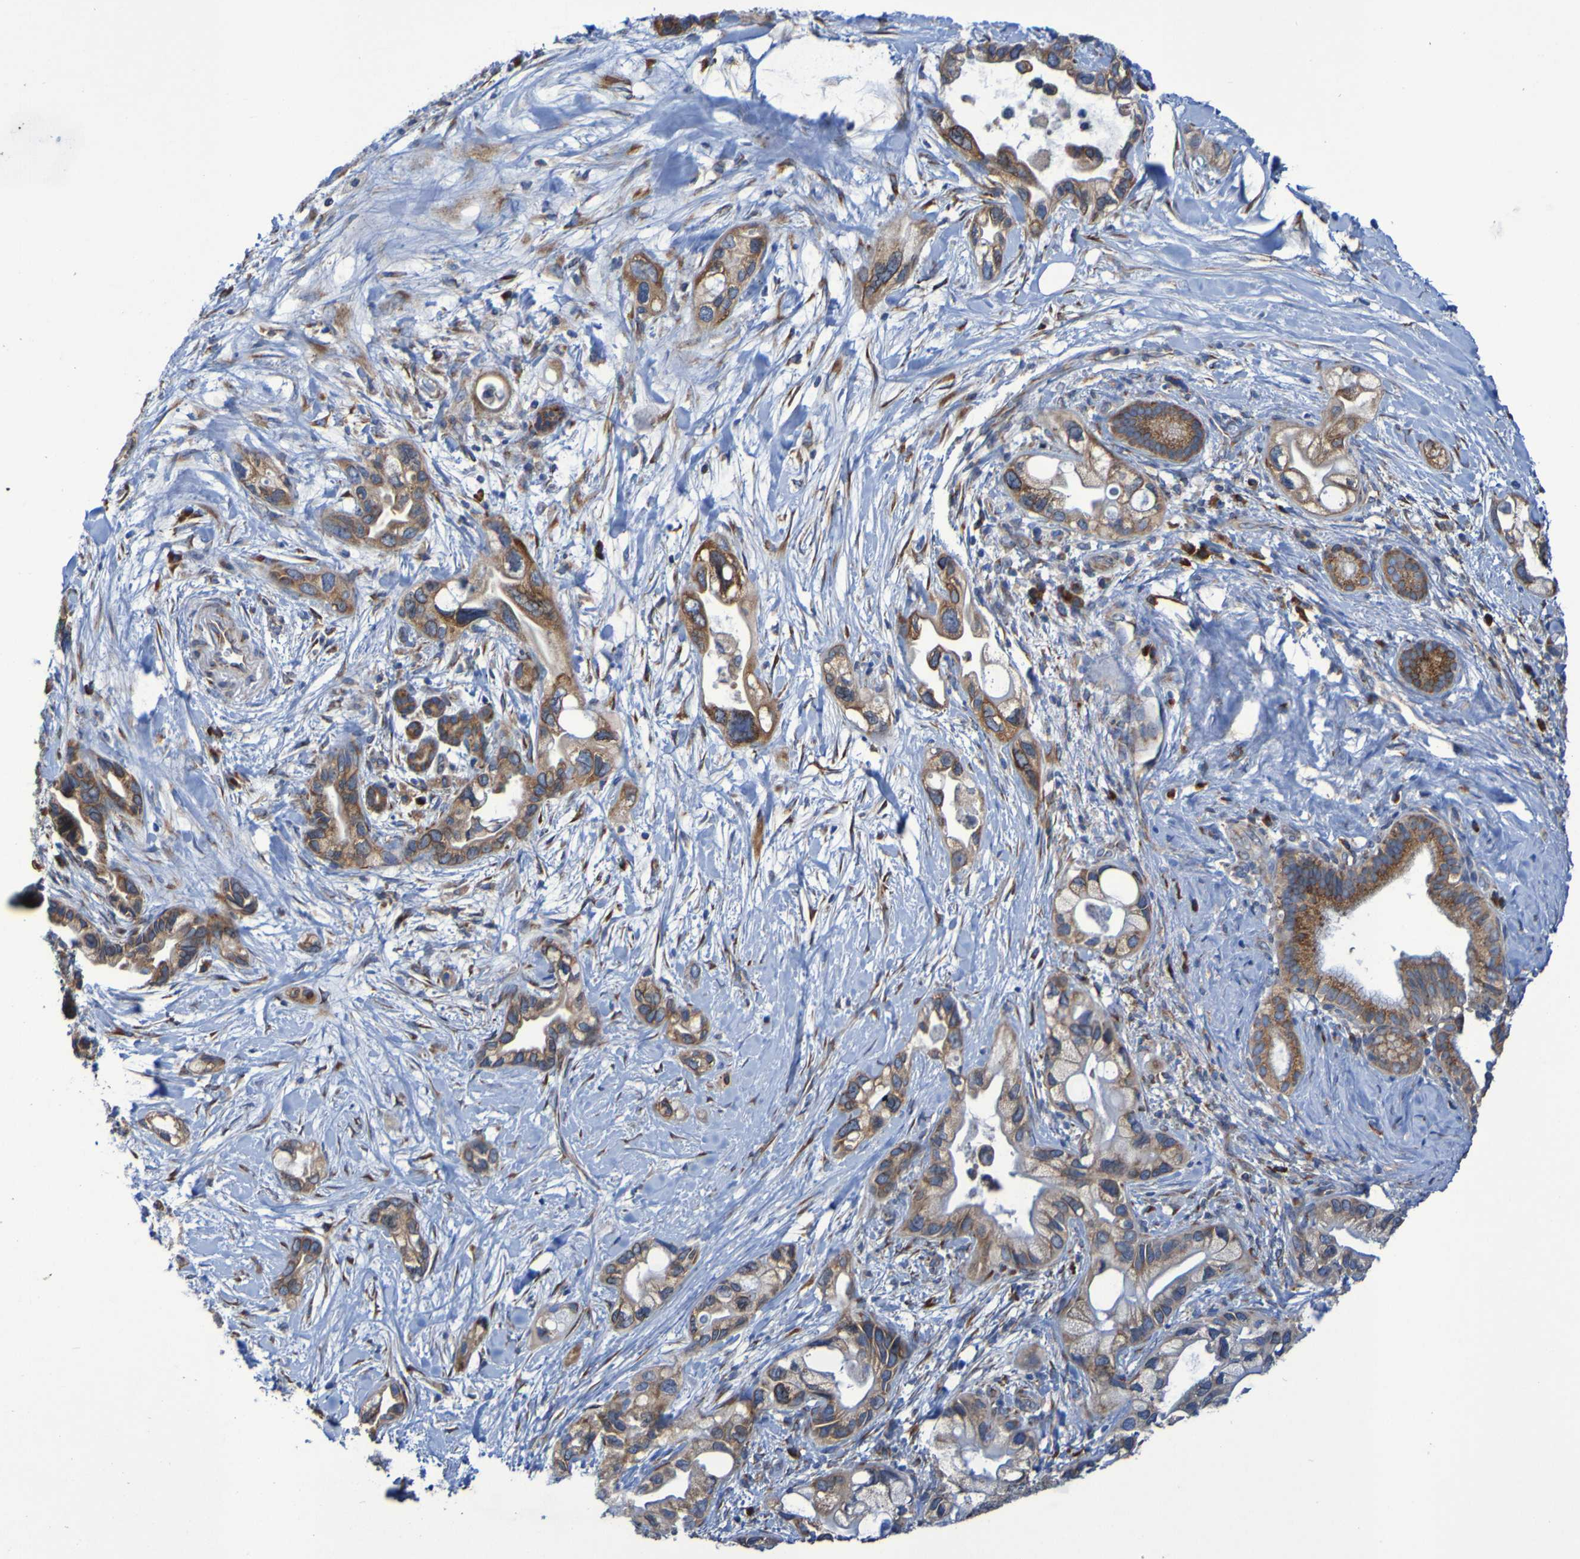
{"staining": {"intensity": "moderate", "quantity": ">75%", "location": "cytoplasmic/membranous"}, "tissue": "pancreatic cancer", "cell_type": "Tumor cells", "image_type": "cancer", "snomed": [{"axis": "morphology", "description": "Adenocarcinoma, NOS"}, {"axis": "topography", "description": "Pancreas"}], "caption": "DAB immunohistochemical staining of adenocarcinoma (pancreatic) exhibits moderate cytoplasmic/membranous protein expression in about >75% of tumor cells.", "gene": "FKBP3", "patient": {"sex": "female", "age": 77}}